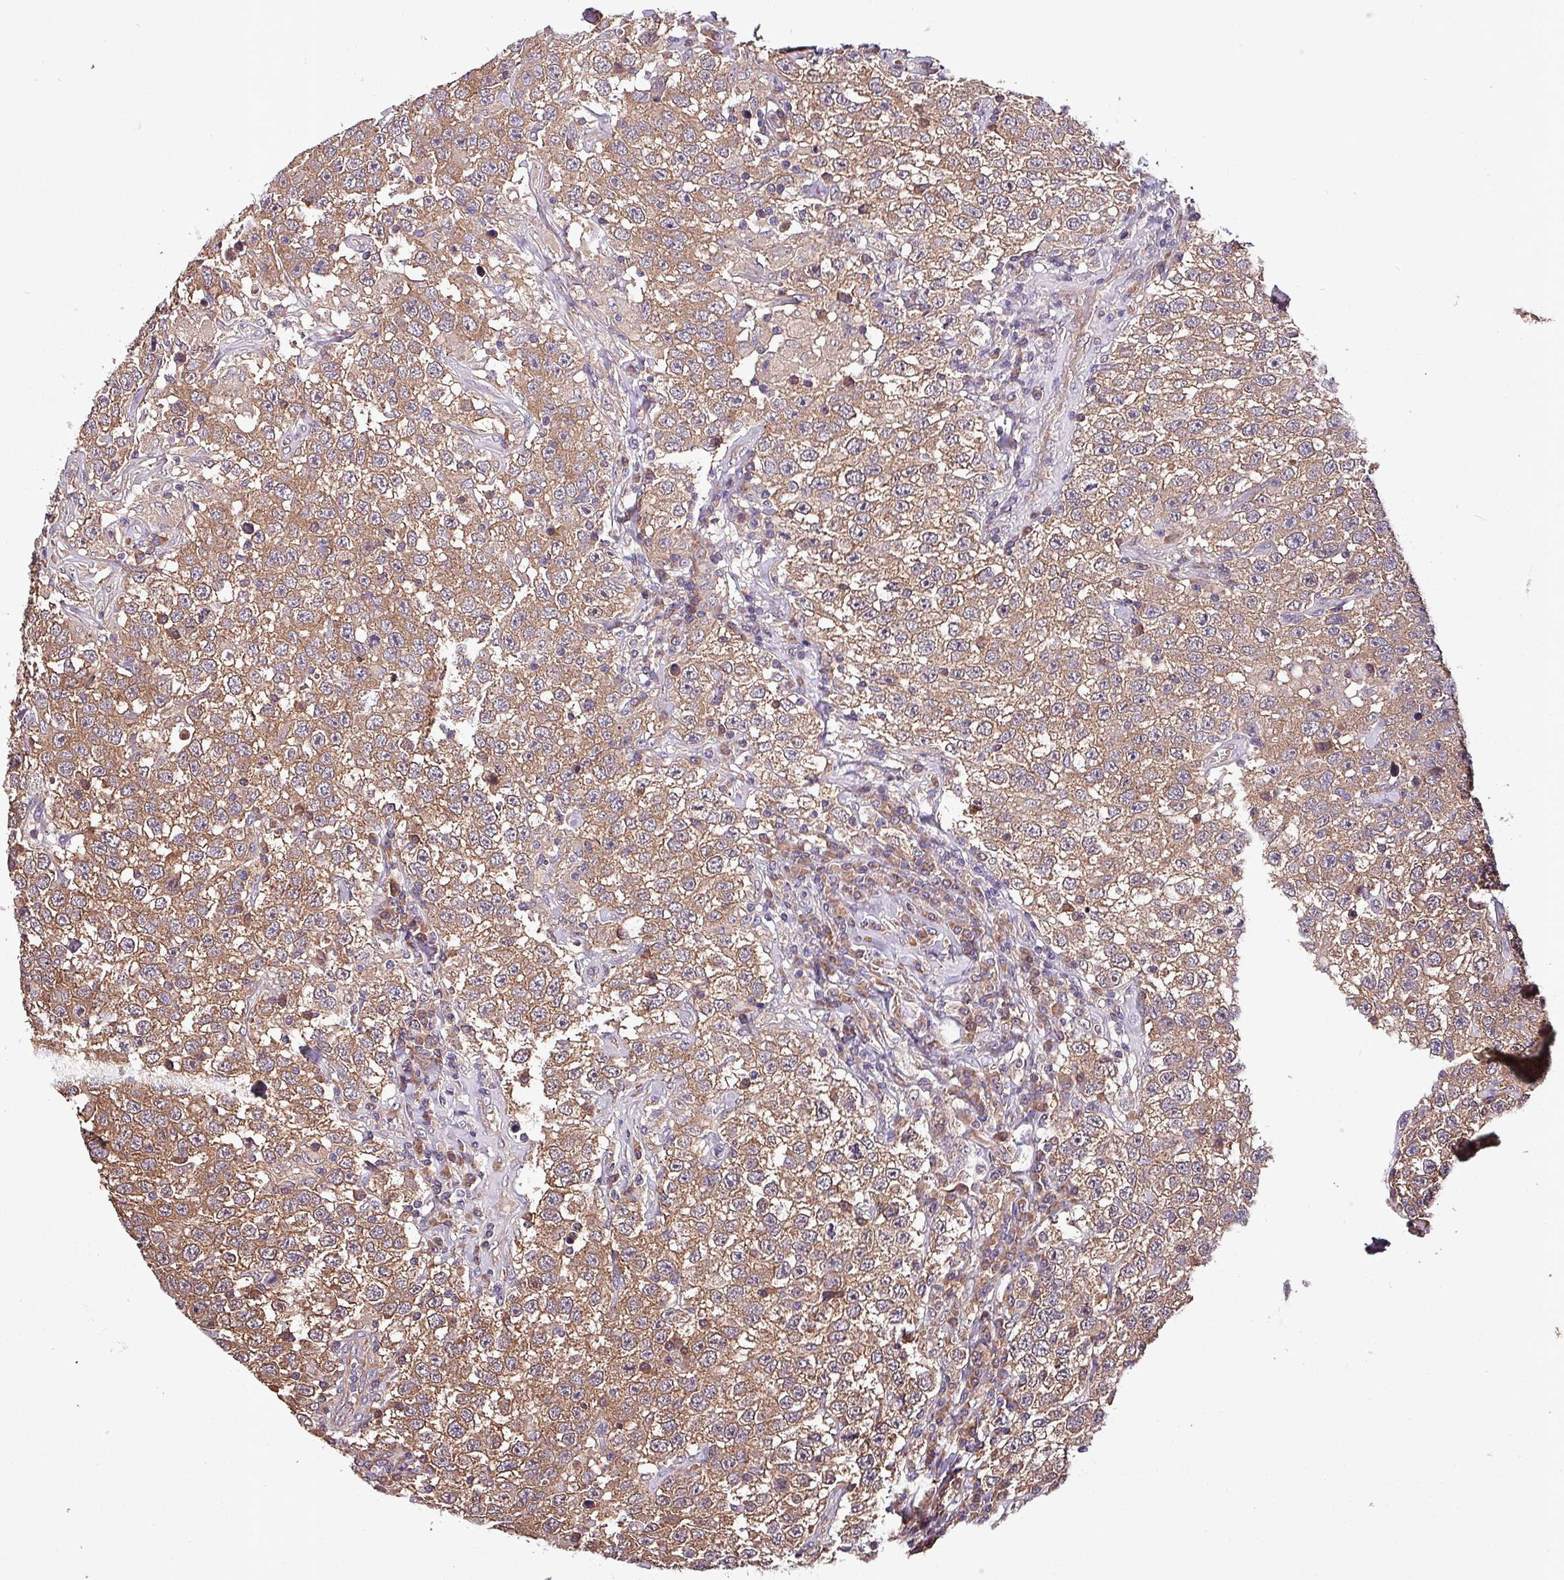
{"staining": {"intensity": "moderate", "quantity": ">75%", "location": "cytoplasmic/membranous"}, "tissue": "testis cancer", "cell_type": "Tumor cells", "image_type": "cancer", "snomed": [{"axis": "morphology", "description": "Seminoma, NOS"}, {"axis": "topography", "description": "Testis"}], "caption": "Immunohistochemical staining of human testis seminoma demonstrates medium levels of moderate cytoplasmic/membranous protein expression in about >75% of tumor cells.", "gene": "PAFAH1B2", "patient": {"sex": "male", "age": 41}}